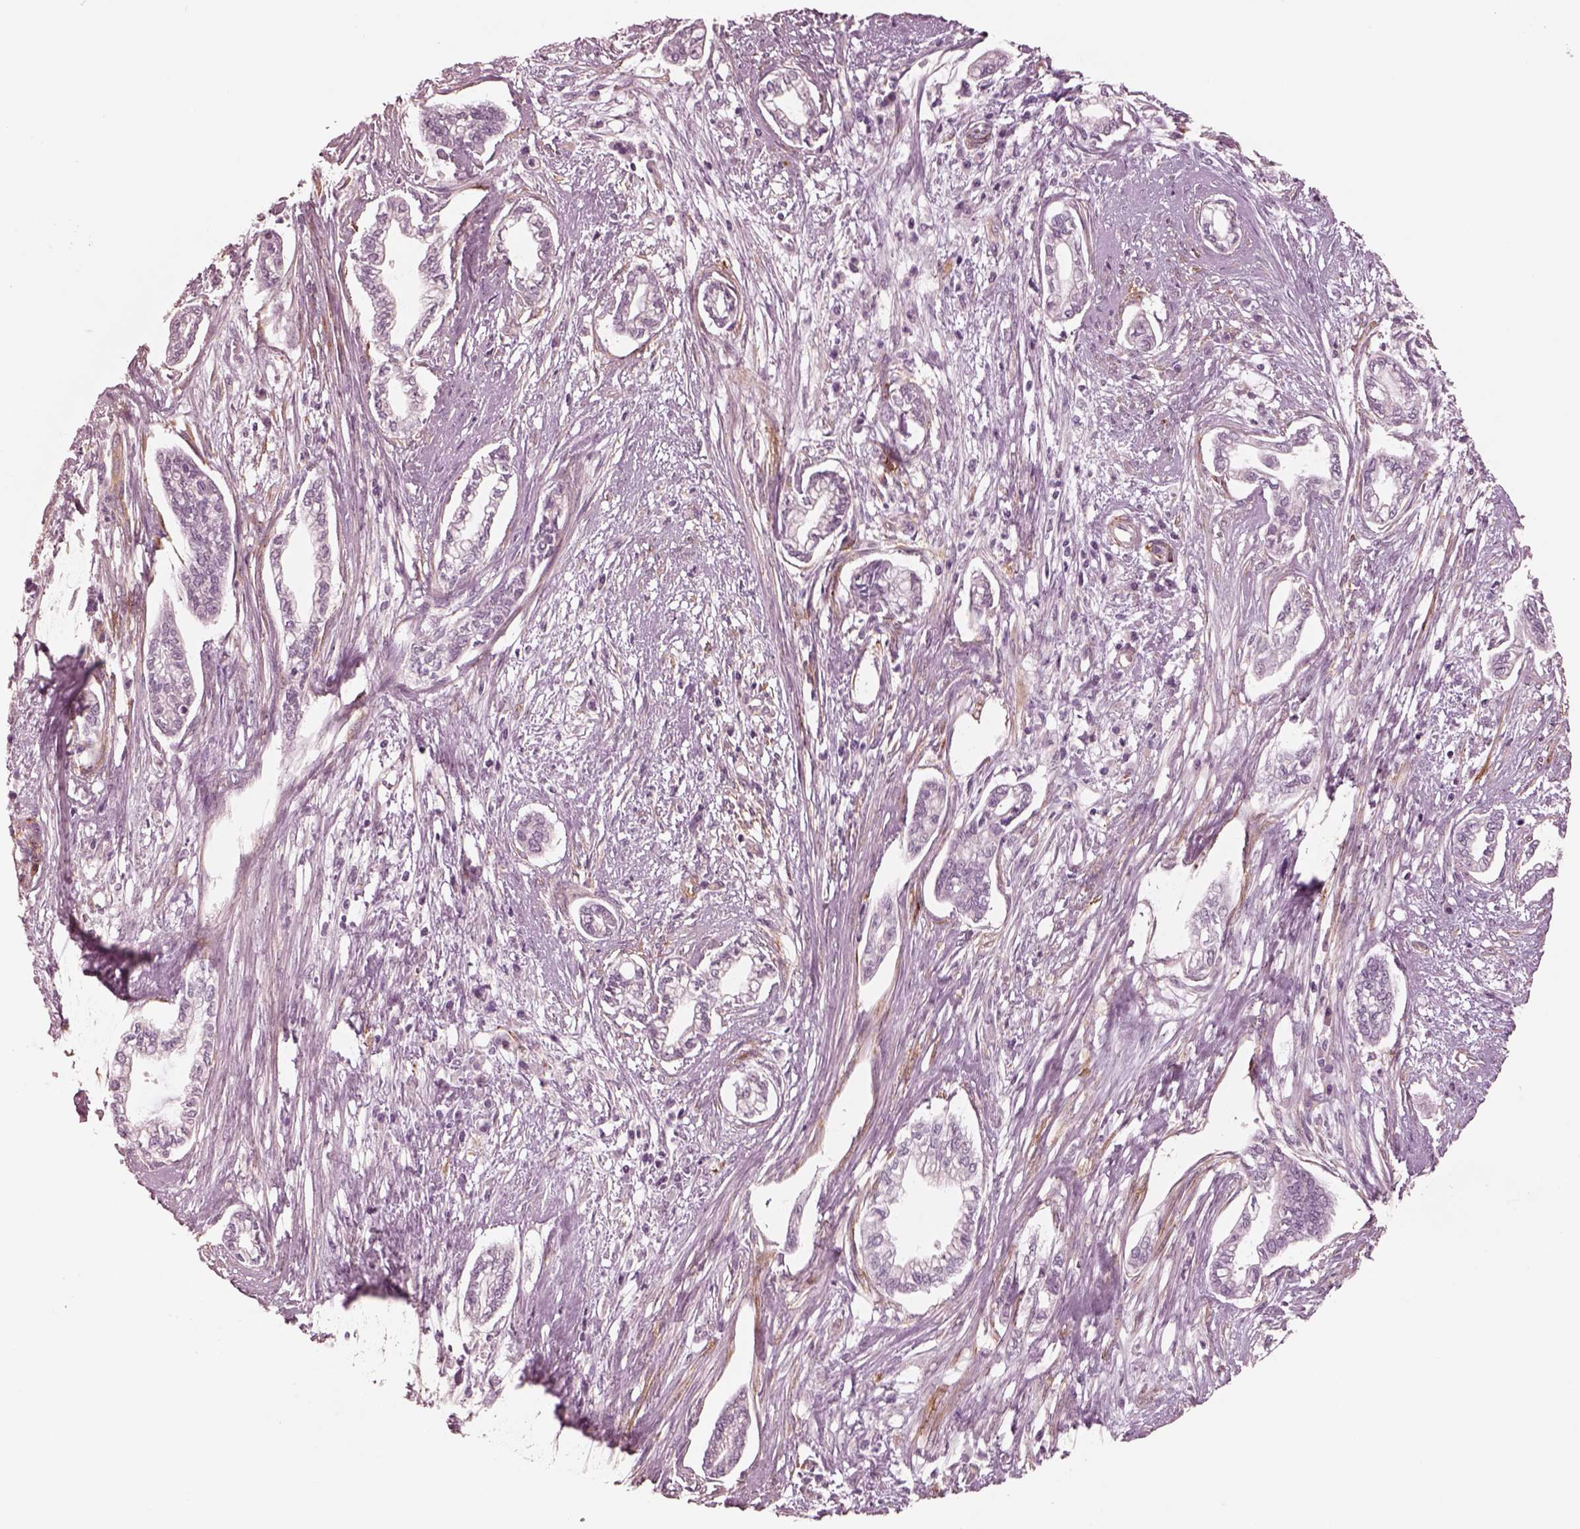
{"staining": {"intensity": "negative", "quantity": "none", "location": "none"}, "tissue": "cervical cancer", "cell_type": "Tumor cells", "image_type": "cancer", "snomed": [{"axis": "morphology", "description": "Adenocarcinoma, NOS"}, {"axis": "topography", "description": "Cervix"}], "caption": "Adenocarcinoma (cervical) was stained to show a protein in brown. There is no significant expression in tumor cells.", "gene": "DNAAF9", "patient": {"sex": "female", "age": 62}}